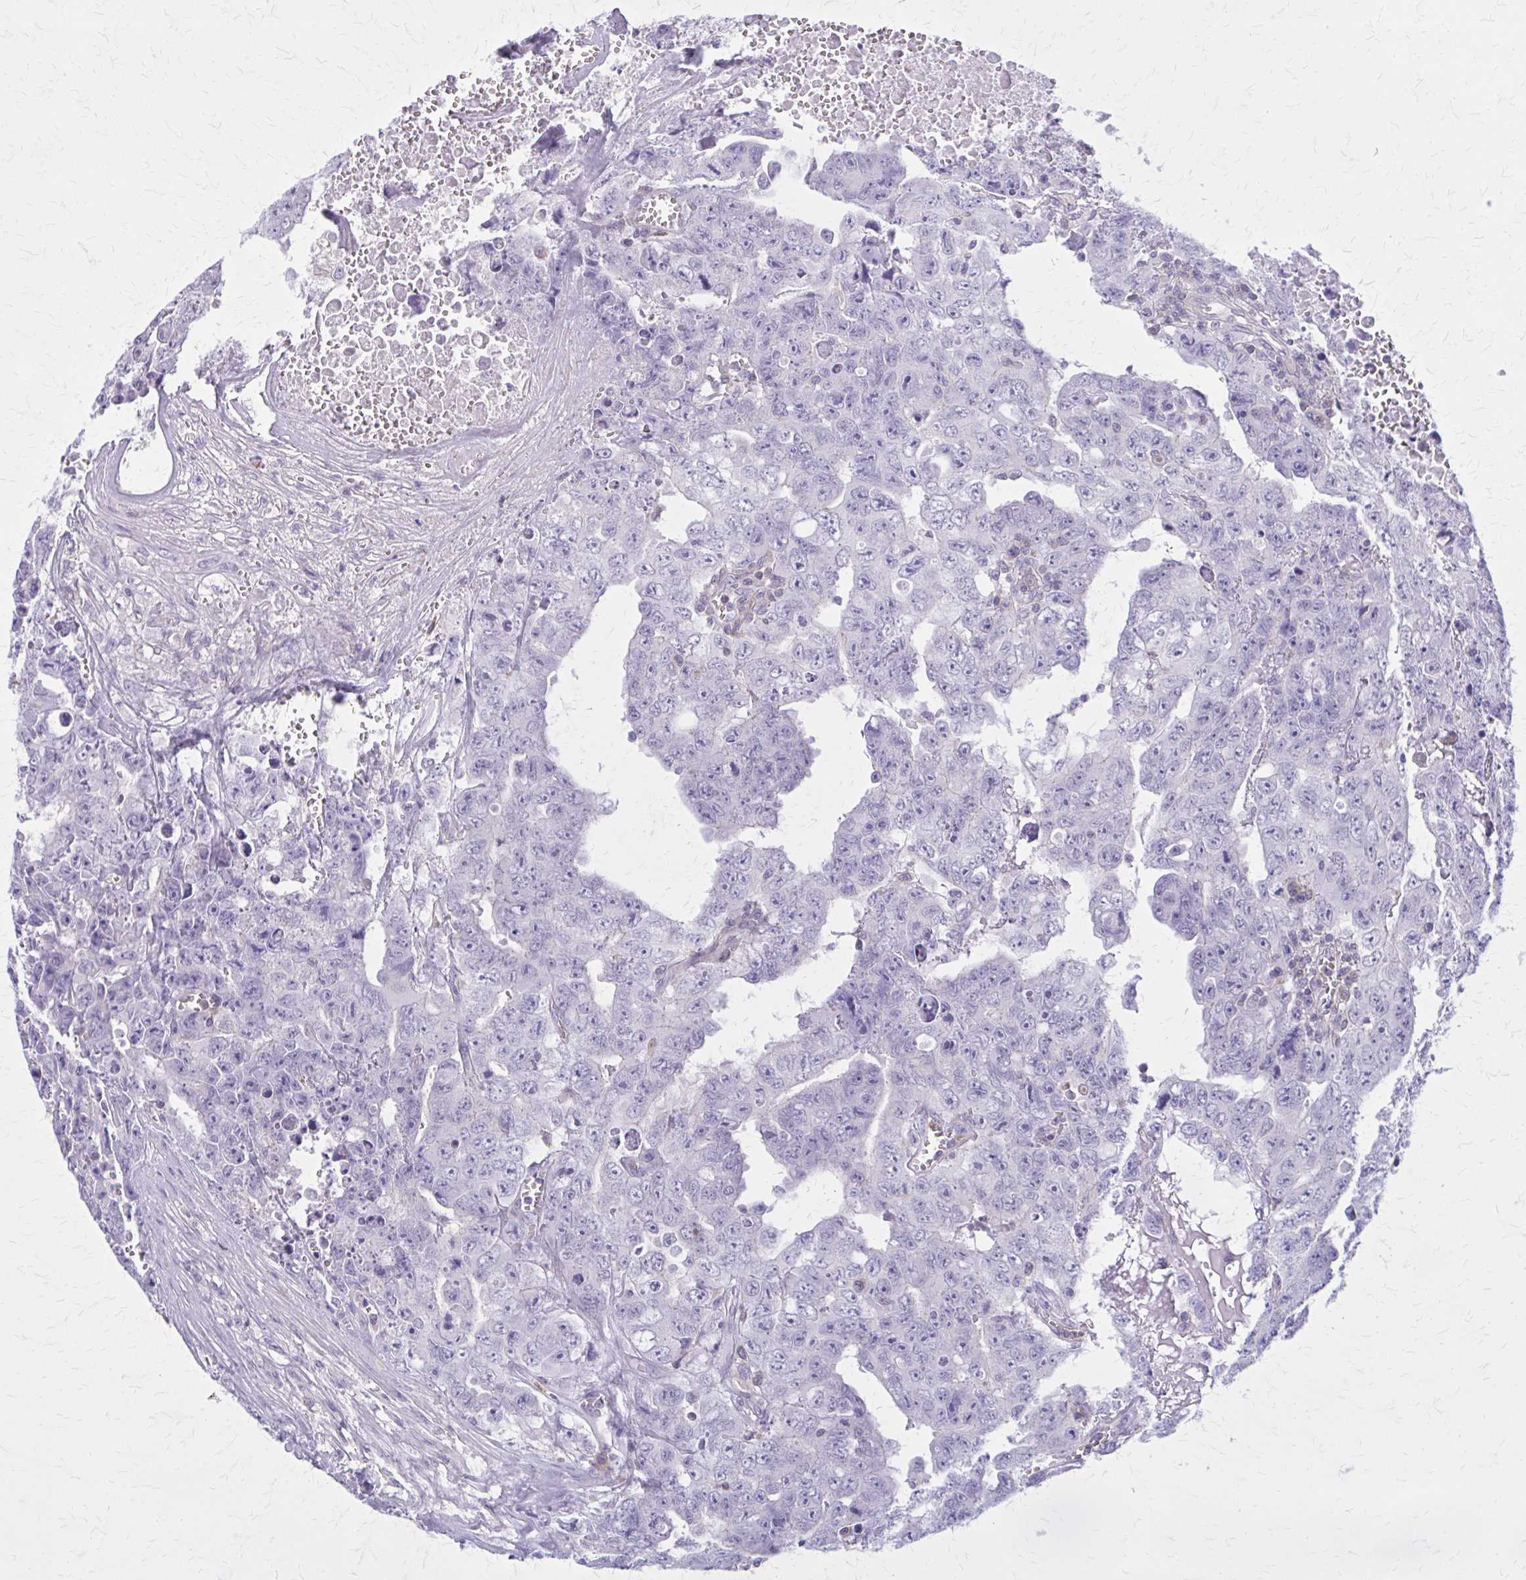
{"staining": {"intensity": "negative", "quantity": "none", "location": "none"}, "tissue": "testis cancer", "cell_type": "Tumor cells", "image_type": "cancer", "snomed": [{"axis": "morphology", "description": "Carcinoma, Embryonal, NOS"}, {"axis": "topography", "description": "Testis"}], "caption": "Micrograph shows no significant protein staining in tumor cells of embryonal carcinoma (testis).", "gene": "PITPNM1", "patient": {"sex": "male", "age": 24}}